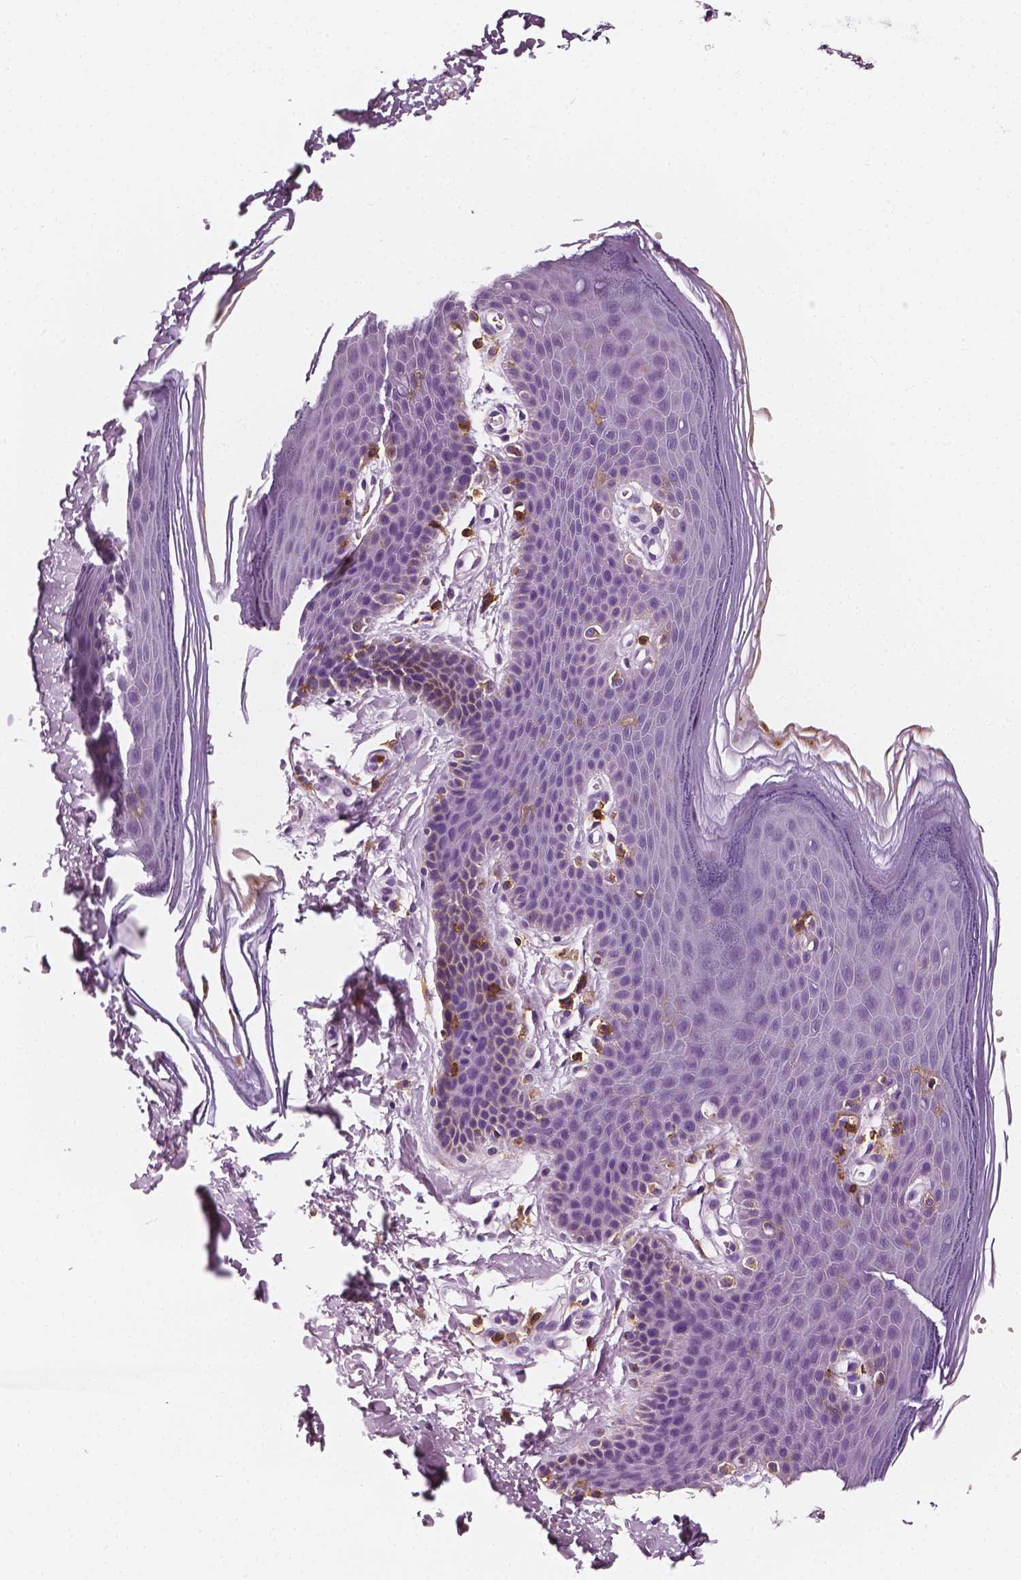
{"staining": {"intensity": "negative", "quantity": "none", "location": "none"}, "tissue": "skin", "cell_type": "Epidermal cells", "image_type": "normal", "snomed": [{"axis": "morphology", "description": "Normal tissue, NOS"}, {"axis": "topography", "description": "Anal"}], "caption": "Protein analysis of normal skin reveals no significant positivity in epidermal cells. Nuclei are stained in blue.", "gene": "PTPRC", "patient": {"sex": "male", "age": 53}}